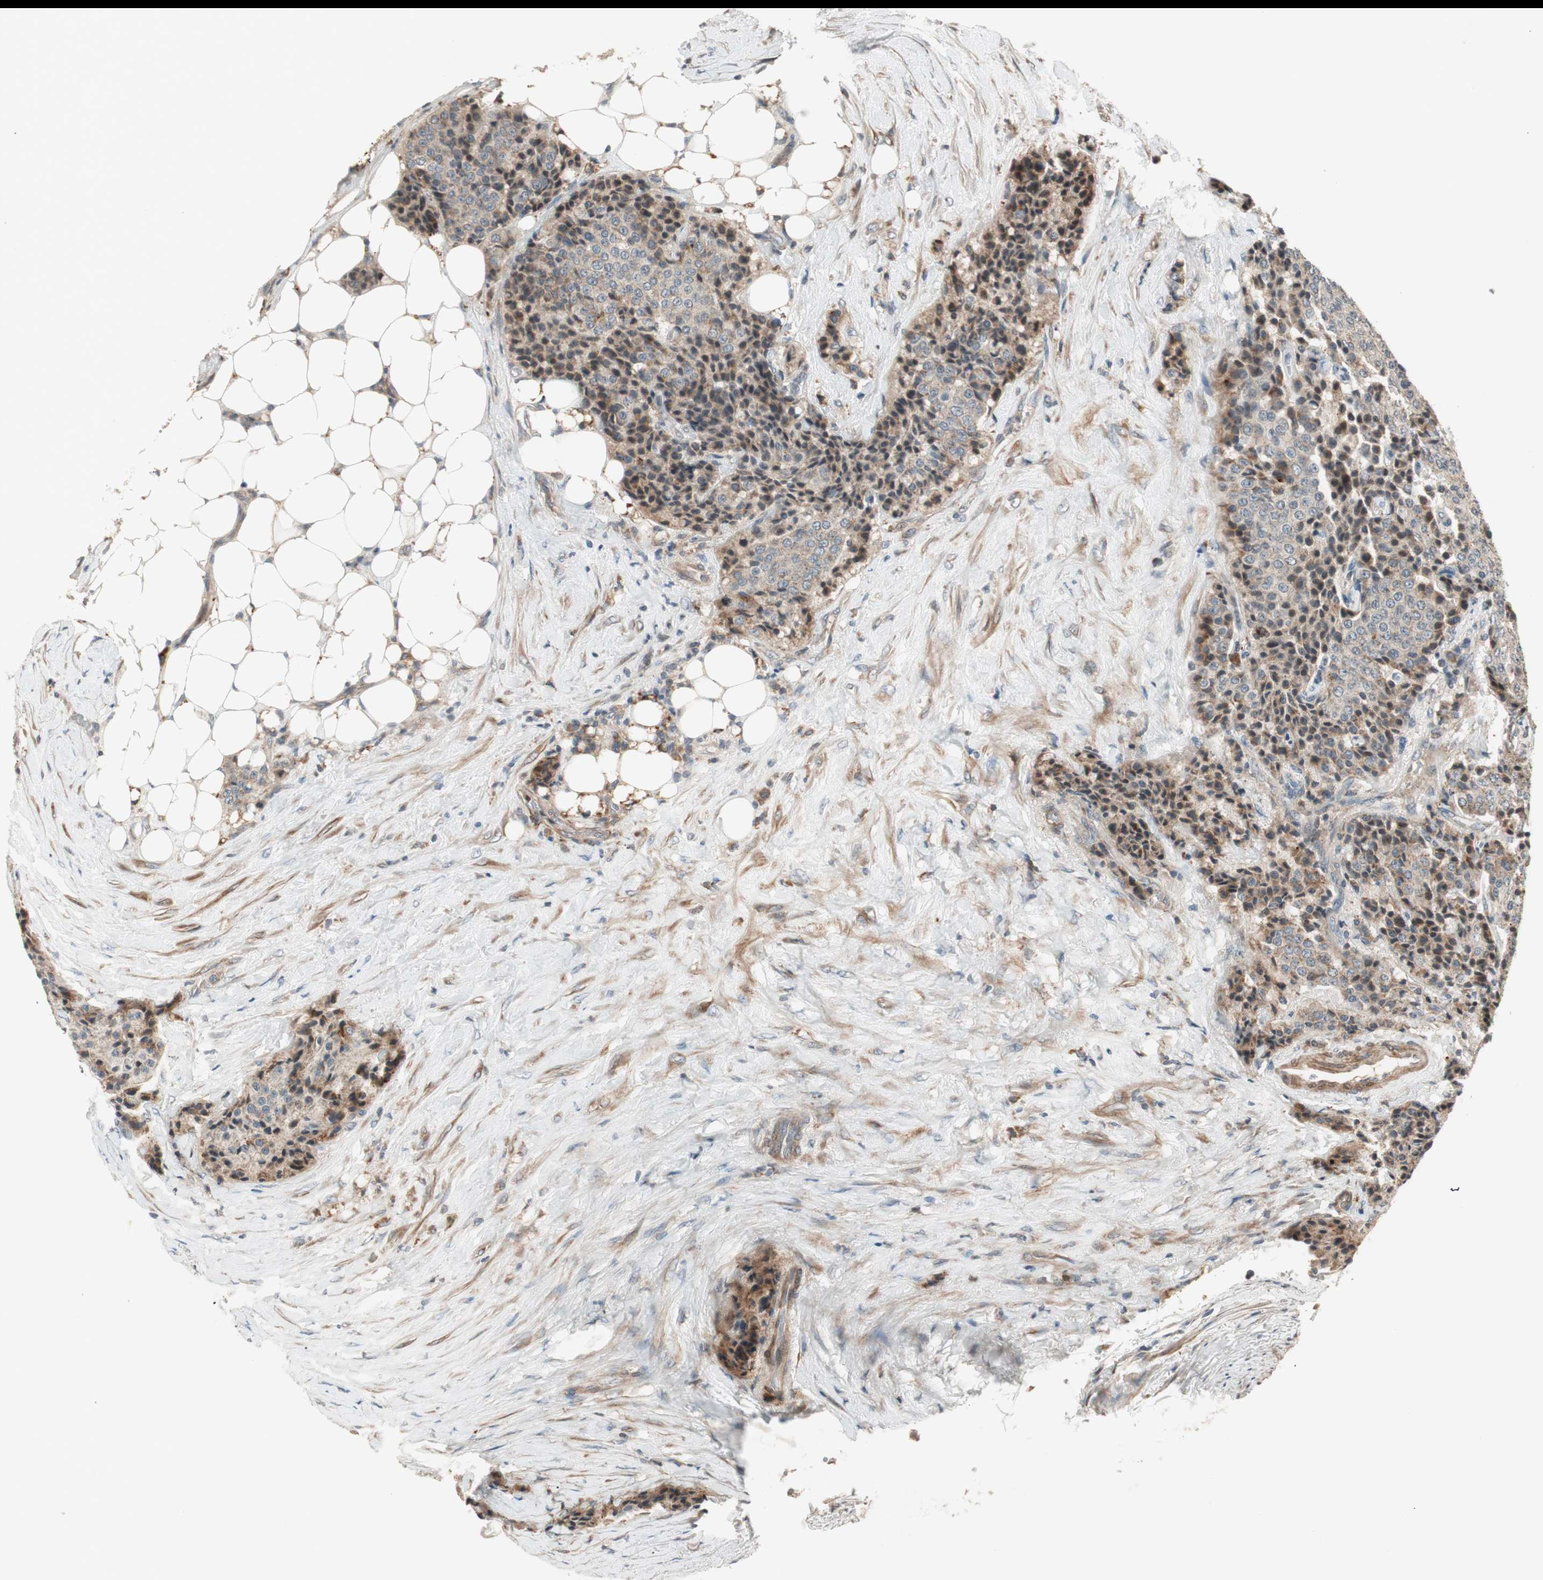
{"staining": {"intensity": "weak", "quantity": "<25%", "location": "cytoplasmic/membranous"}, "tissue": "carcinoid", "cell_type": "Tumor cells", "image_type": "cancer", "snomed": [{"axis": "morphology", "description": "Carcinoid, malignant, NOS"}, {"axis": "topography", "description": "Colon"}], "caption": "This is an immunohistochemistry (IHC) photomicrograph of human carcinoid. There is no positivity in tumor cells.", "gene": "SFRP1", "patient": {"sex": "female", "age": 61}}